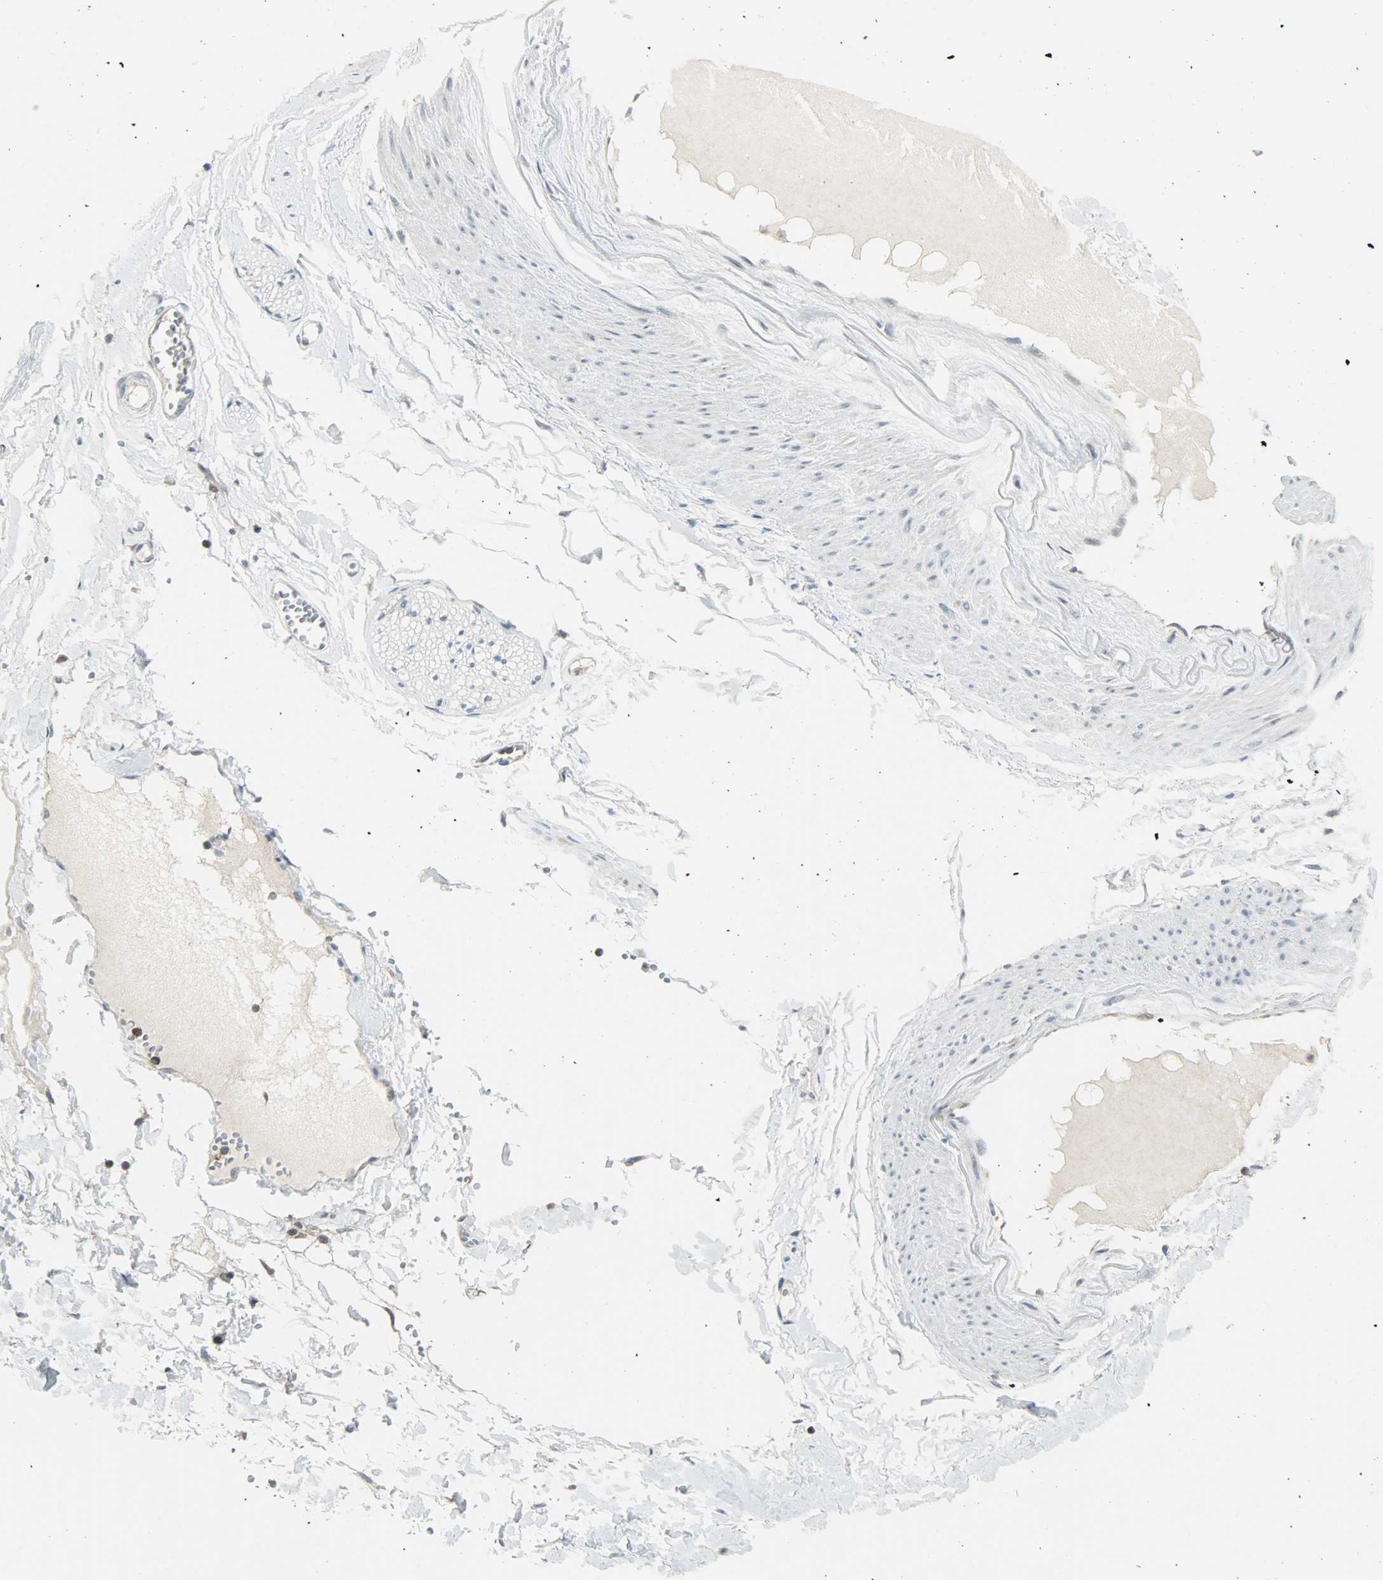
{"staining": {"intensity": "negative", "quantity": "none", "location": "none"}, "tissue": "adipose tissue", "cell_type": "Adipocytes", "image_type": "normal", "snomed": [{"axis": "morphology", "description": "Normal tissue, NOS"}, {"axis": "topography", "description": "Soft tissue"}], "caption": "This is an IHC micrograph of unremarkable human adipose tissue. There is no expression in adipocytes.", "gene": "IL15", "patient": {"sex": "male", "age": 26}}